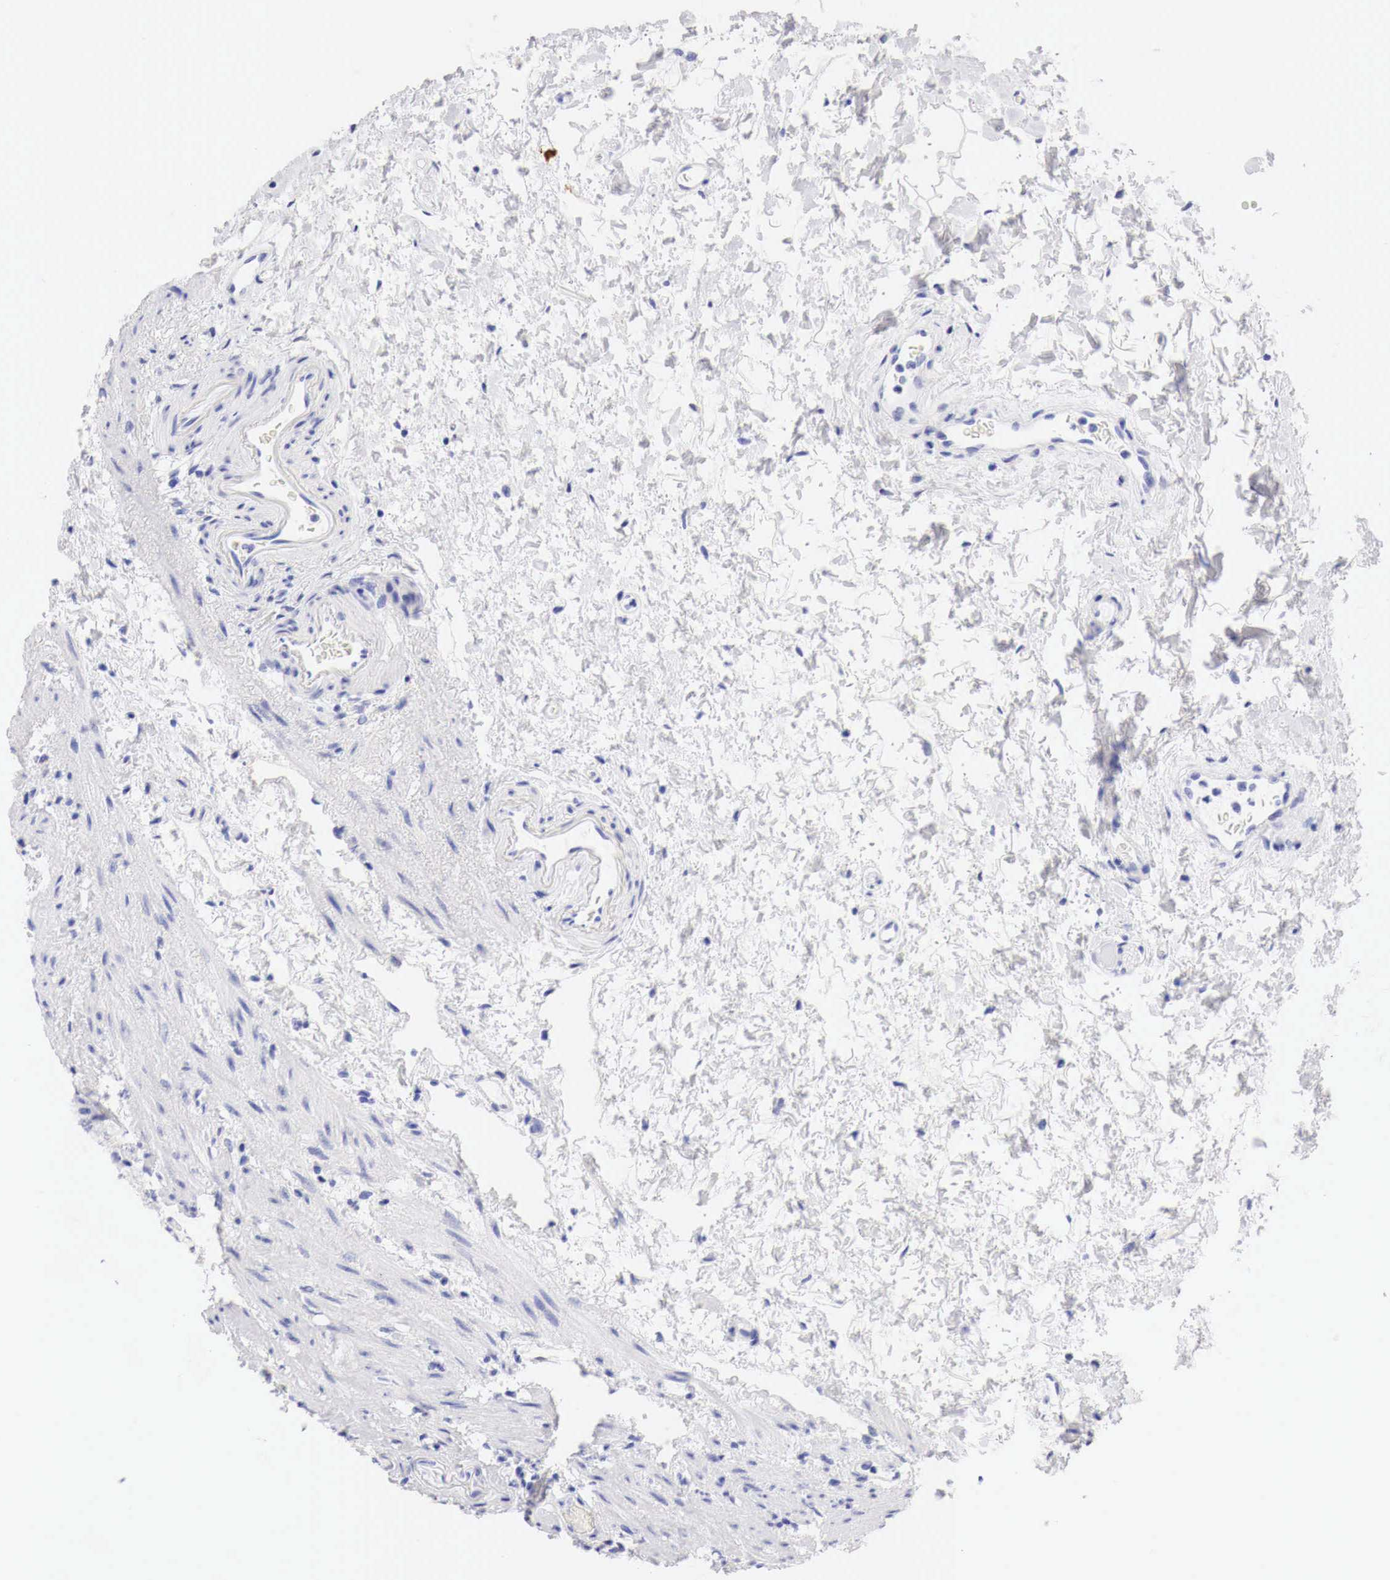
{"staining": {"intensity": "negative", "quantity": "none", "location": "none"}, "tissue": "stomach", "cell_type": "Glandular cells", "image_type": "normal", "snomed": [{"axis": "morphology", "description": "Normal tissue, NOS"}, {"axis": "topography", "description": "Stomach, upper"}], "caption": "IHC of benign stomach demonstrates no expression in glandular cells. (DAB (3,3'-diaminobenzidine) immunohistochemistry (IHC) visualized using brightfield microscopy, high magnification).", "gene": "CDKN2A", "patient": {"sex": "female", "age": 75}}